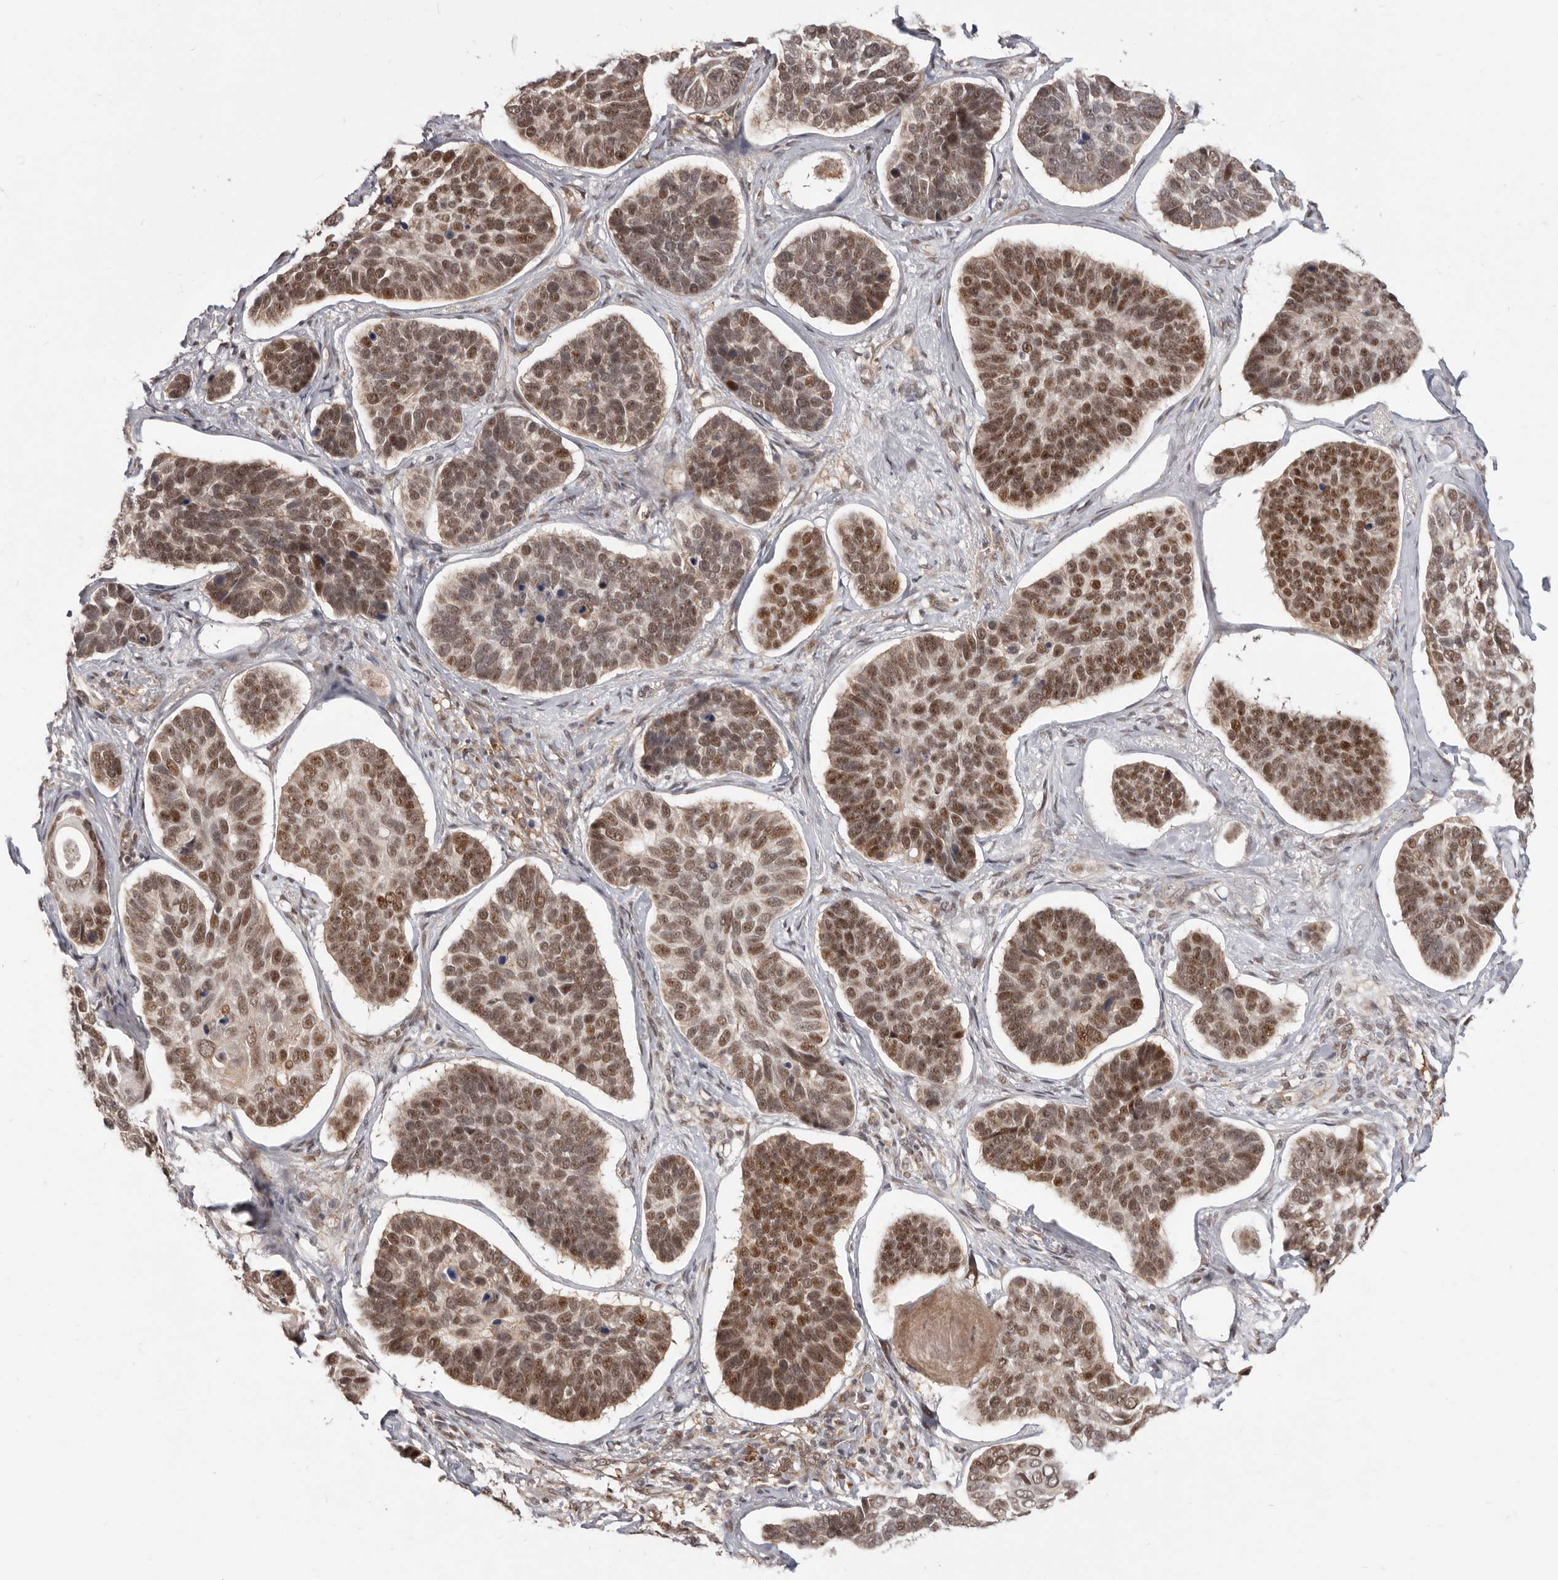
{"staining": {"intensity": "moderate", "quantity": ">75%", "location": "nuclear"}, "tissue": "skin cancer", "cell_type": "Tumor cells", "image_type": "cancer", "snomed": [{"axis": "morphology", "description": "Basal cell carcinoma"}, {"axis": "topography", "description": "Skin"}], "caption": "About >75% of tumor cells in human skin cancer (basal cell carcinoma) reveal moderate nuclear protein staining as visualized by brown immunohistochemical staining.", "gene": "NCOA3", "patient": {"sex": "male", "age": 62}}